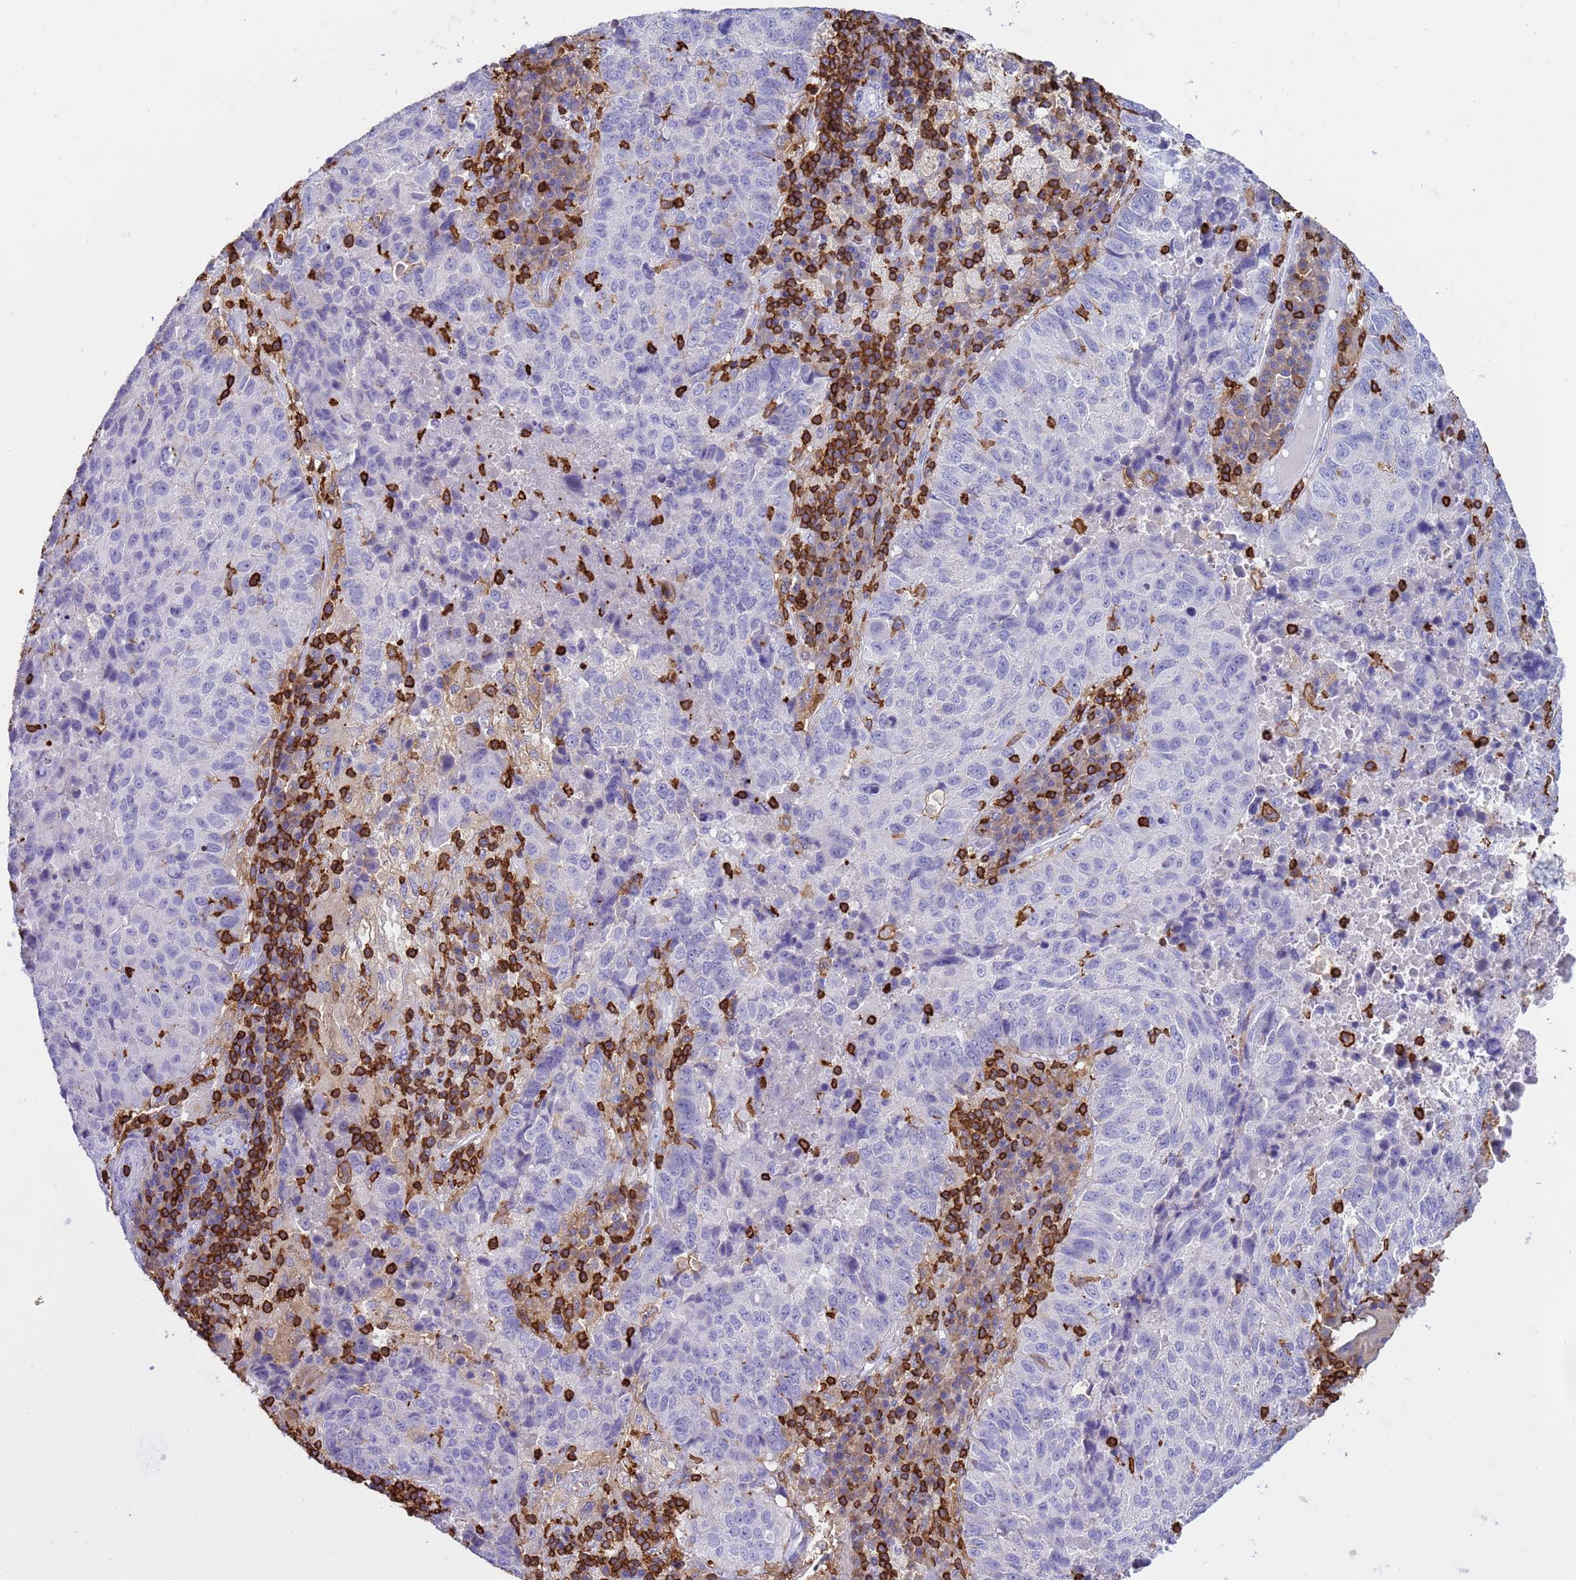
{"staining": {"intensity": "negative", "quantity": "none", "location": "none"}, "tissue": "lung cancer", "cell_type": "Tumor cells", "image_type": "cancer", "snomed": [{"axis": "morphology", "description": "Squamous cell carcinoma, NOS"}, {"axis": "topography", "description": "Lung"}], "caption": "DAB immunohistochemical staining of lung cancer (squamous cell carcinoma) reveals no significant staining in tumor cells.", "gene": "IRF5", "patient": {"sex": "male", "age": 73}}